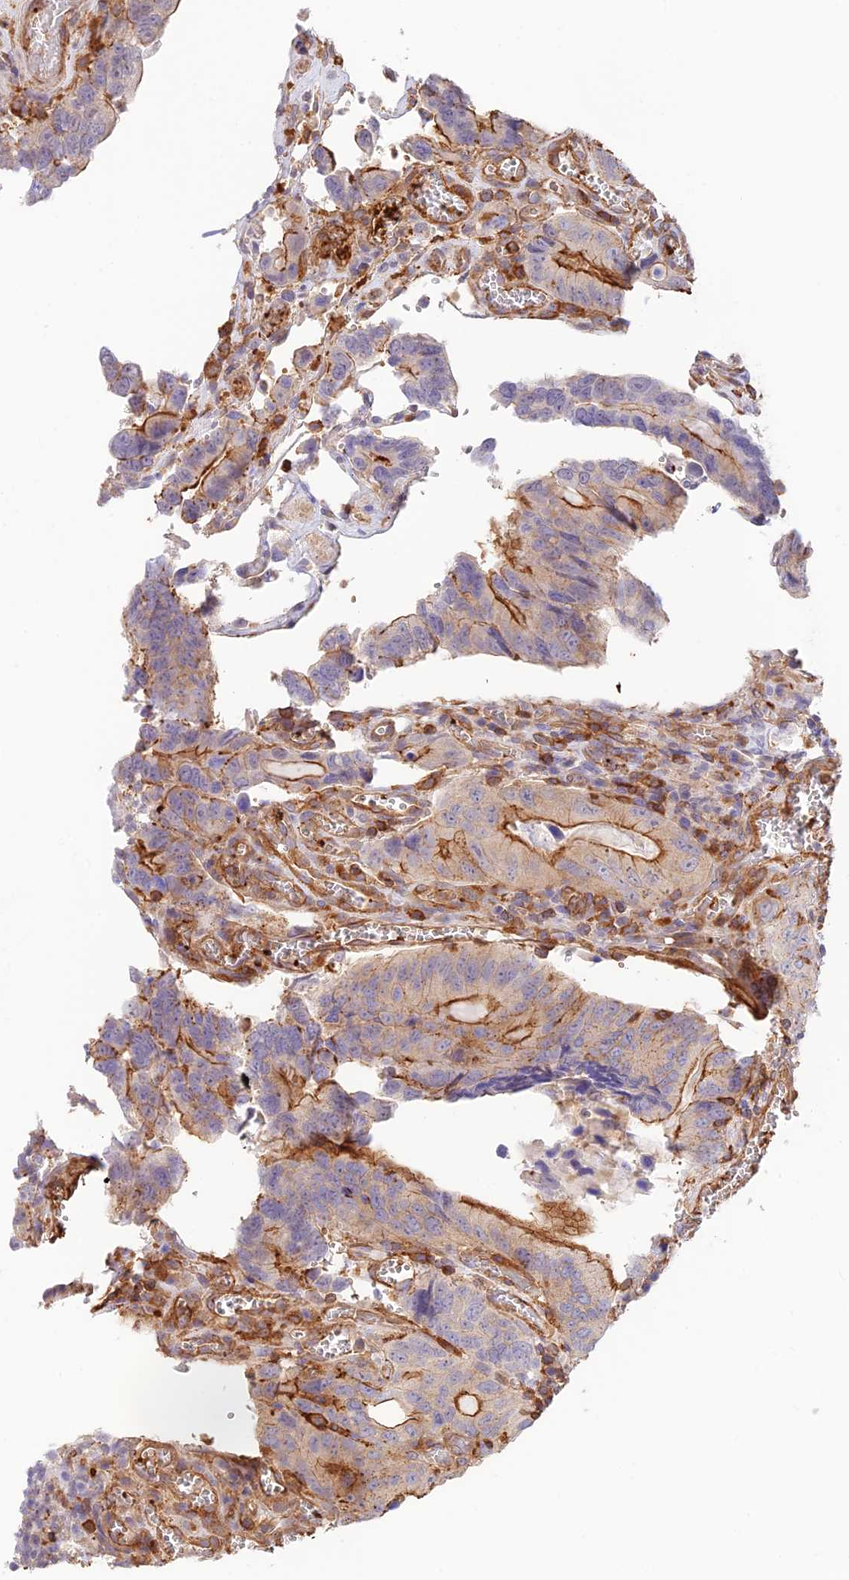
{"staining": {"intensity": "strong", "quantity": "<25%", "location": "cytoplasmic/membranous"}, "tissue": "colorectal cancer", "cell_type": "Tumor cells", "image_type": "cancer", "snomed": [{"axis": "morphology", "description": "Adenocarcinoma, NOS"}, {"axis": "topography", "description": "Colon"}], "caption": "Immunohistochemical staining of human colorectal adenocarcinoma reveals medium levels of strong cytoplasmic/membranous protein expression in approximately <25% of tumor cells. Immunohistochemistry (ihc) stains the protein in brown and the nuclei are stained blue.", "gene": "DENND1C", "patient": {"sex": "male", "age": 84}}